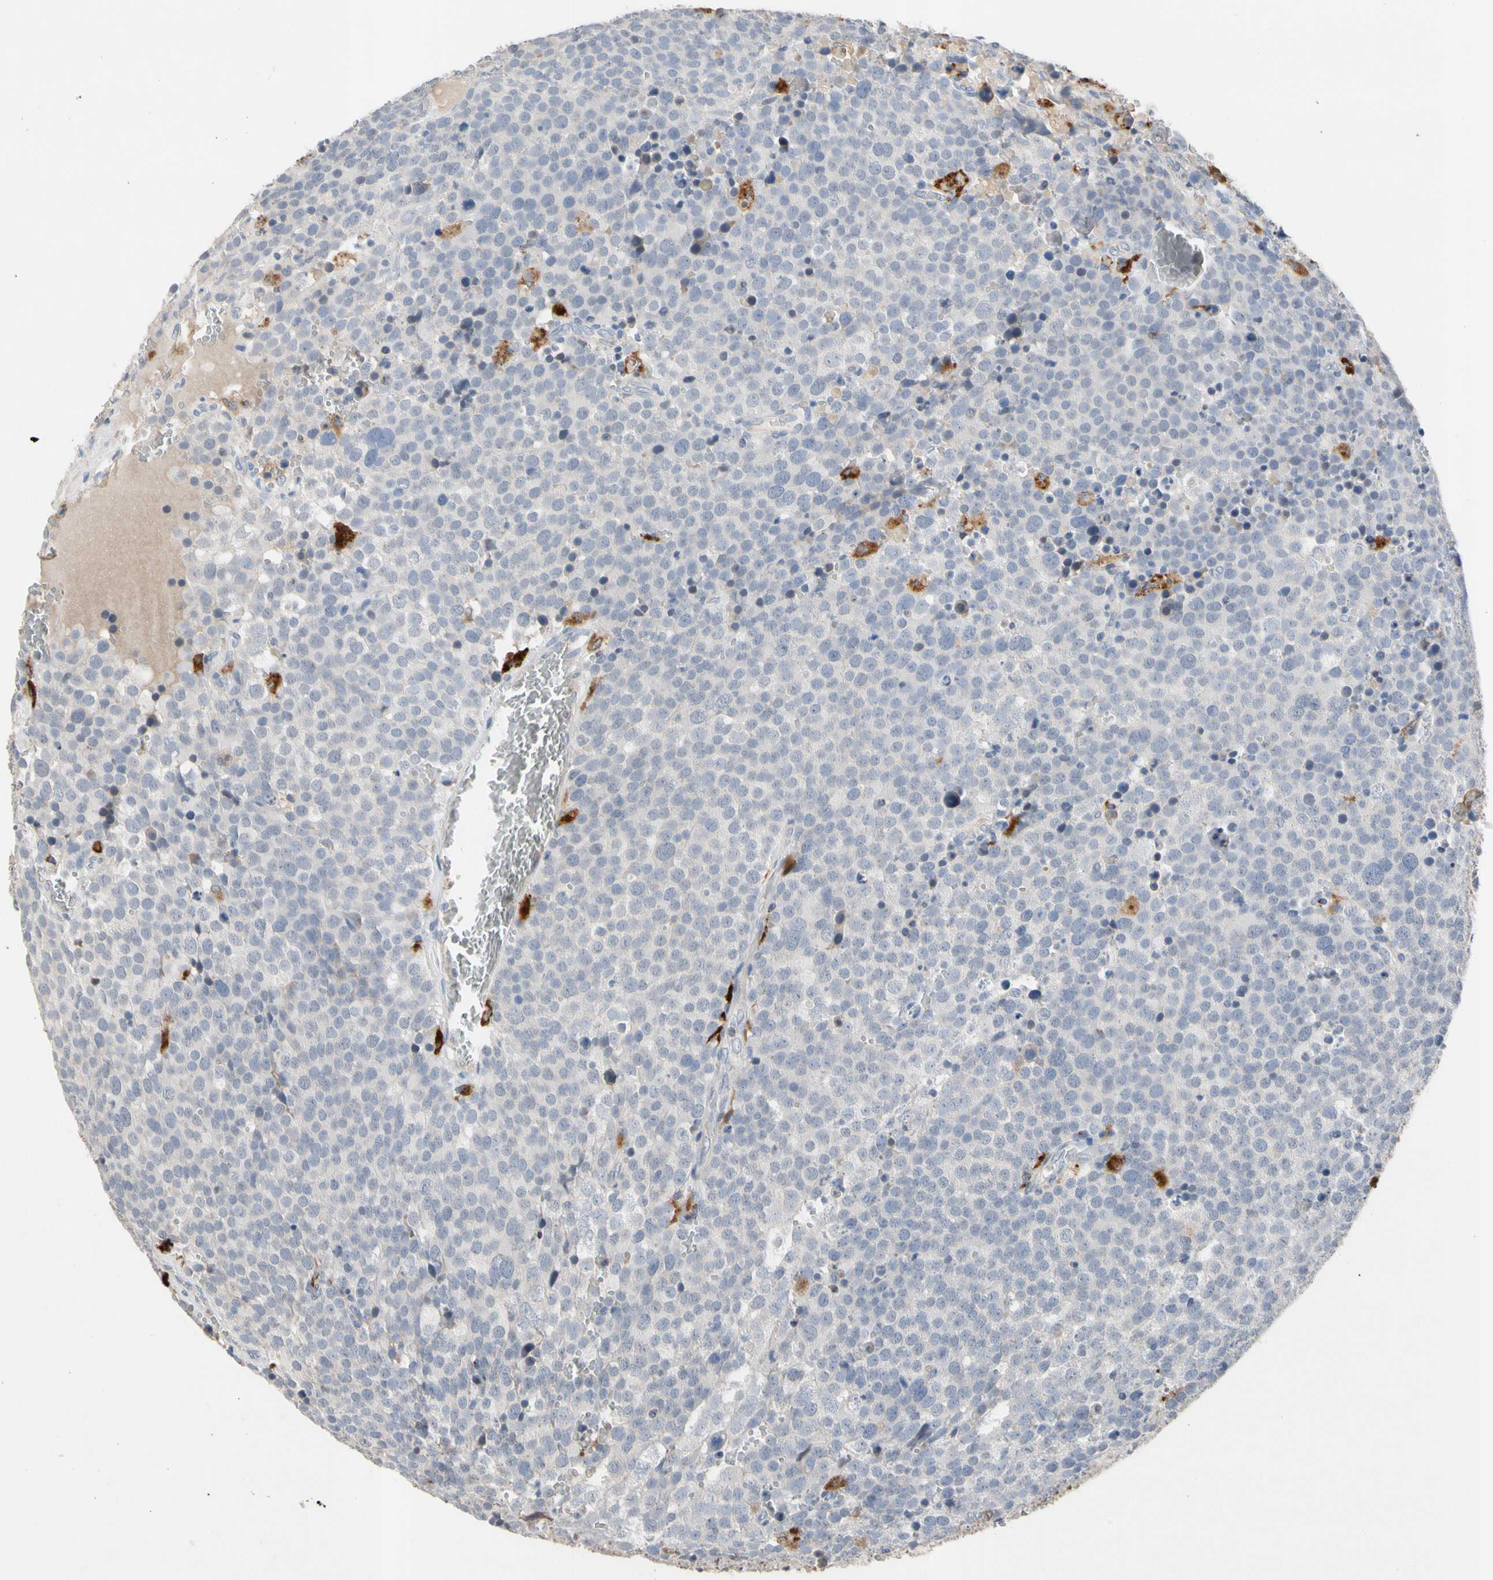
{"staining": {"intensity": "negative", "quantity": "none", "location": "none"}, "tissue": "testis cancer", "cell_type": "Tumor cells", "image_type": "cancer", "snomed": [{"axis": "morphology", "description": "Seminoma, NOS"}, {"axis": "topography", "description": "Testis"}], "caption": "IHC image of testis cancer stained for a protein (brown), which displays no staining in tumor cells. (Brightfield microscopy of DAB (3,3'-diaminobenzidine) immunohistochemistry (IHC) at high magnification).", "gene": "ADA2", "patient": {"sex": "male", "age": 71}}